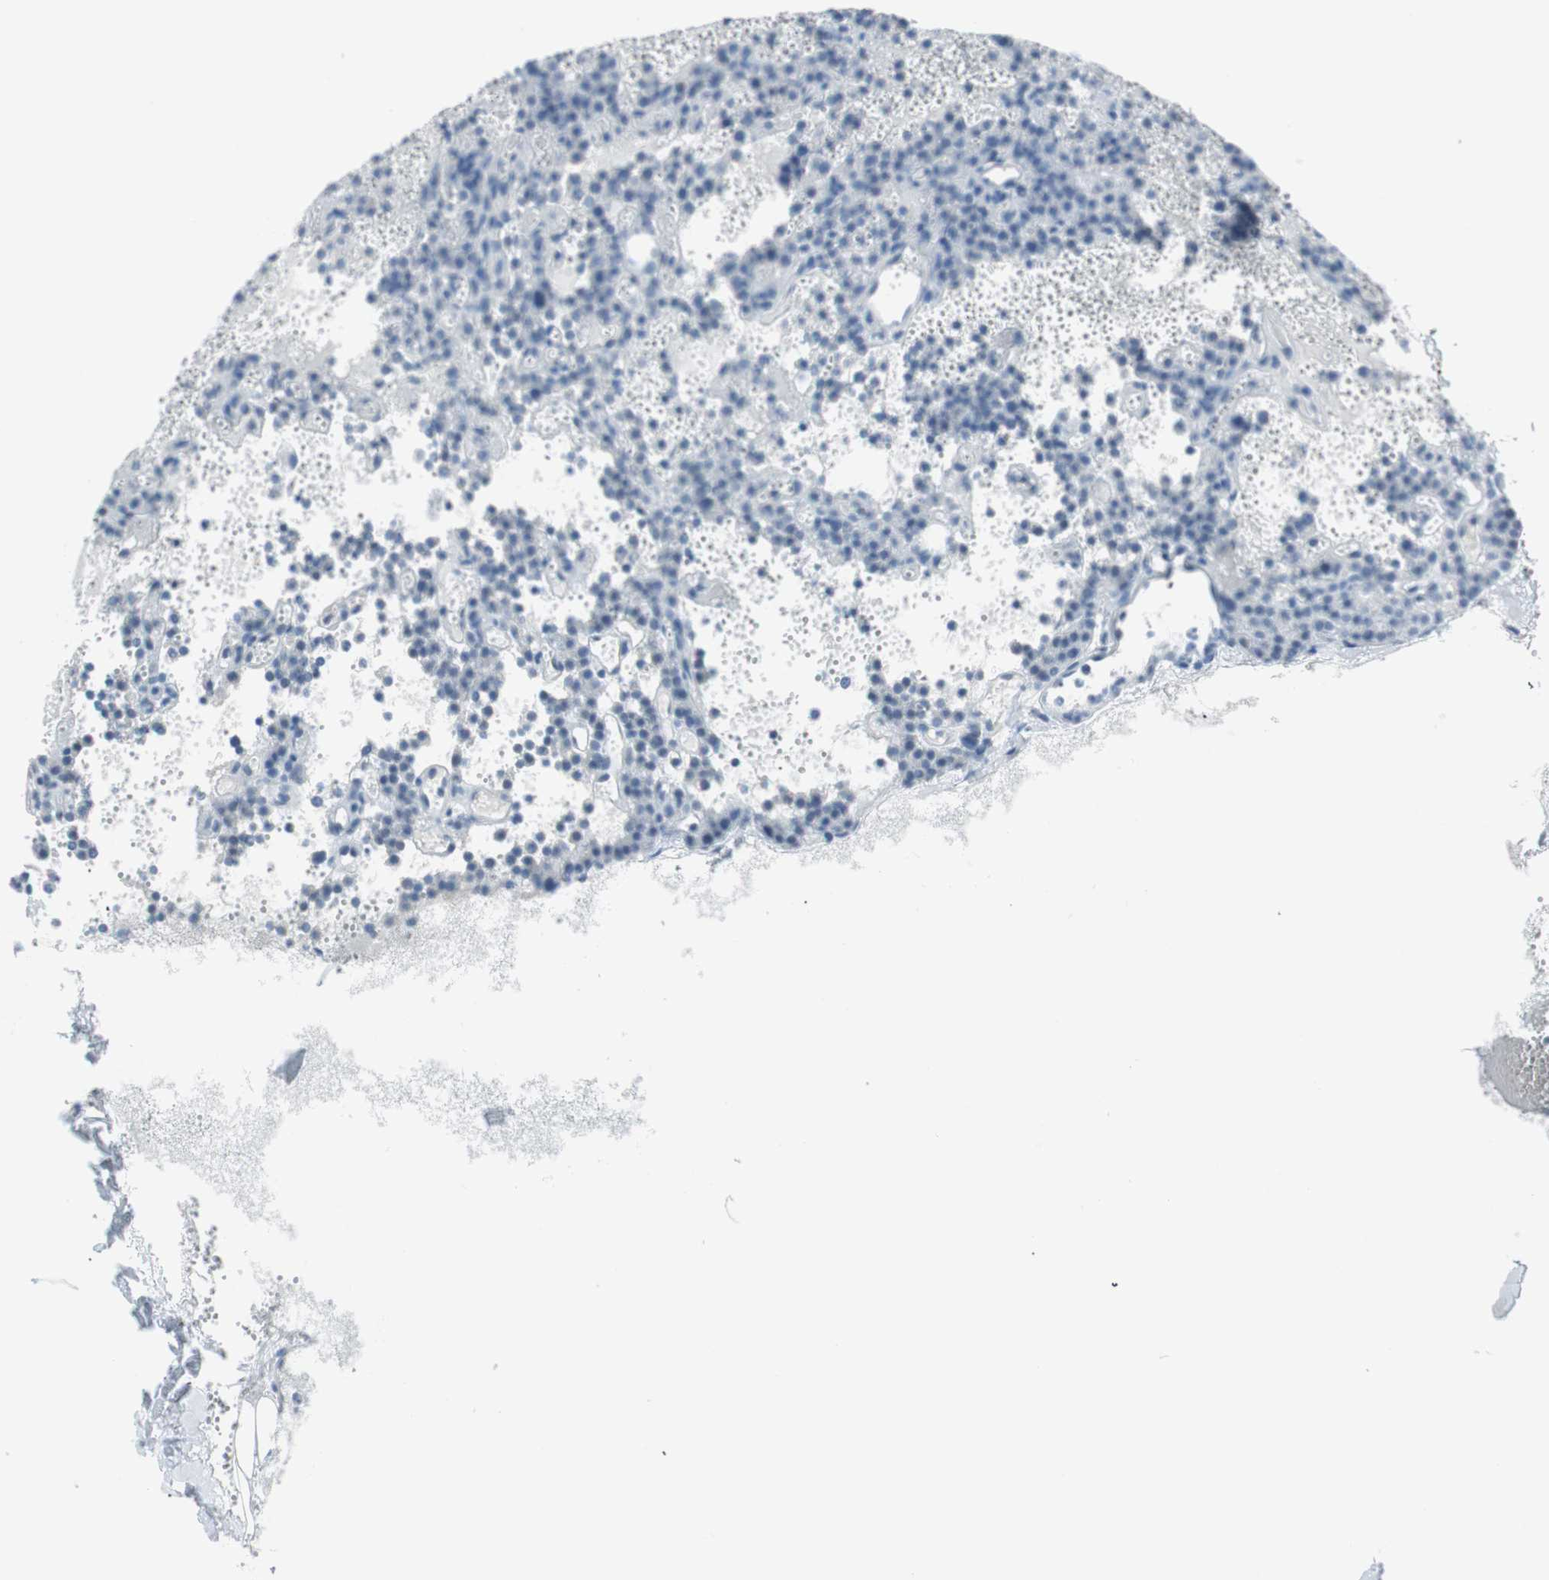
{"staining": {"intensity": "negative", "quantity": "none", "location": "none"}, "tissue": "parathyroid gland", "cell_type": "Glandular cells", "image_type": "normal", "snomed": [{"axis": "morphology", "description": "Normal tissue, NOS"}, {"axis": "topography", "description": "Parathyroid gland"}], "caption": "Immunohistochemistry (IHC) photomicrograph of benign parathyroid gland: human parathyroid gland stained with DAB demonstrates no significant protein staining in glandular cells. Brightfield microscopy of immunohistochemistry stained with DAB (brown) and hematoxylin (blue), captured at high magnification.", "gene": "MLLT10", "patient": {"sex": "male", "age": 25}}